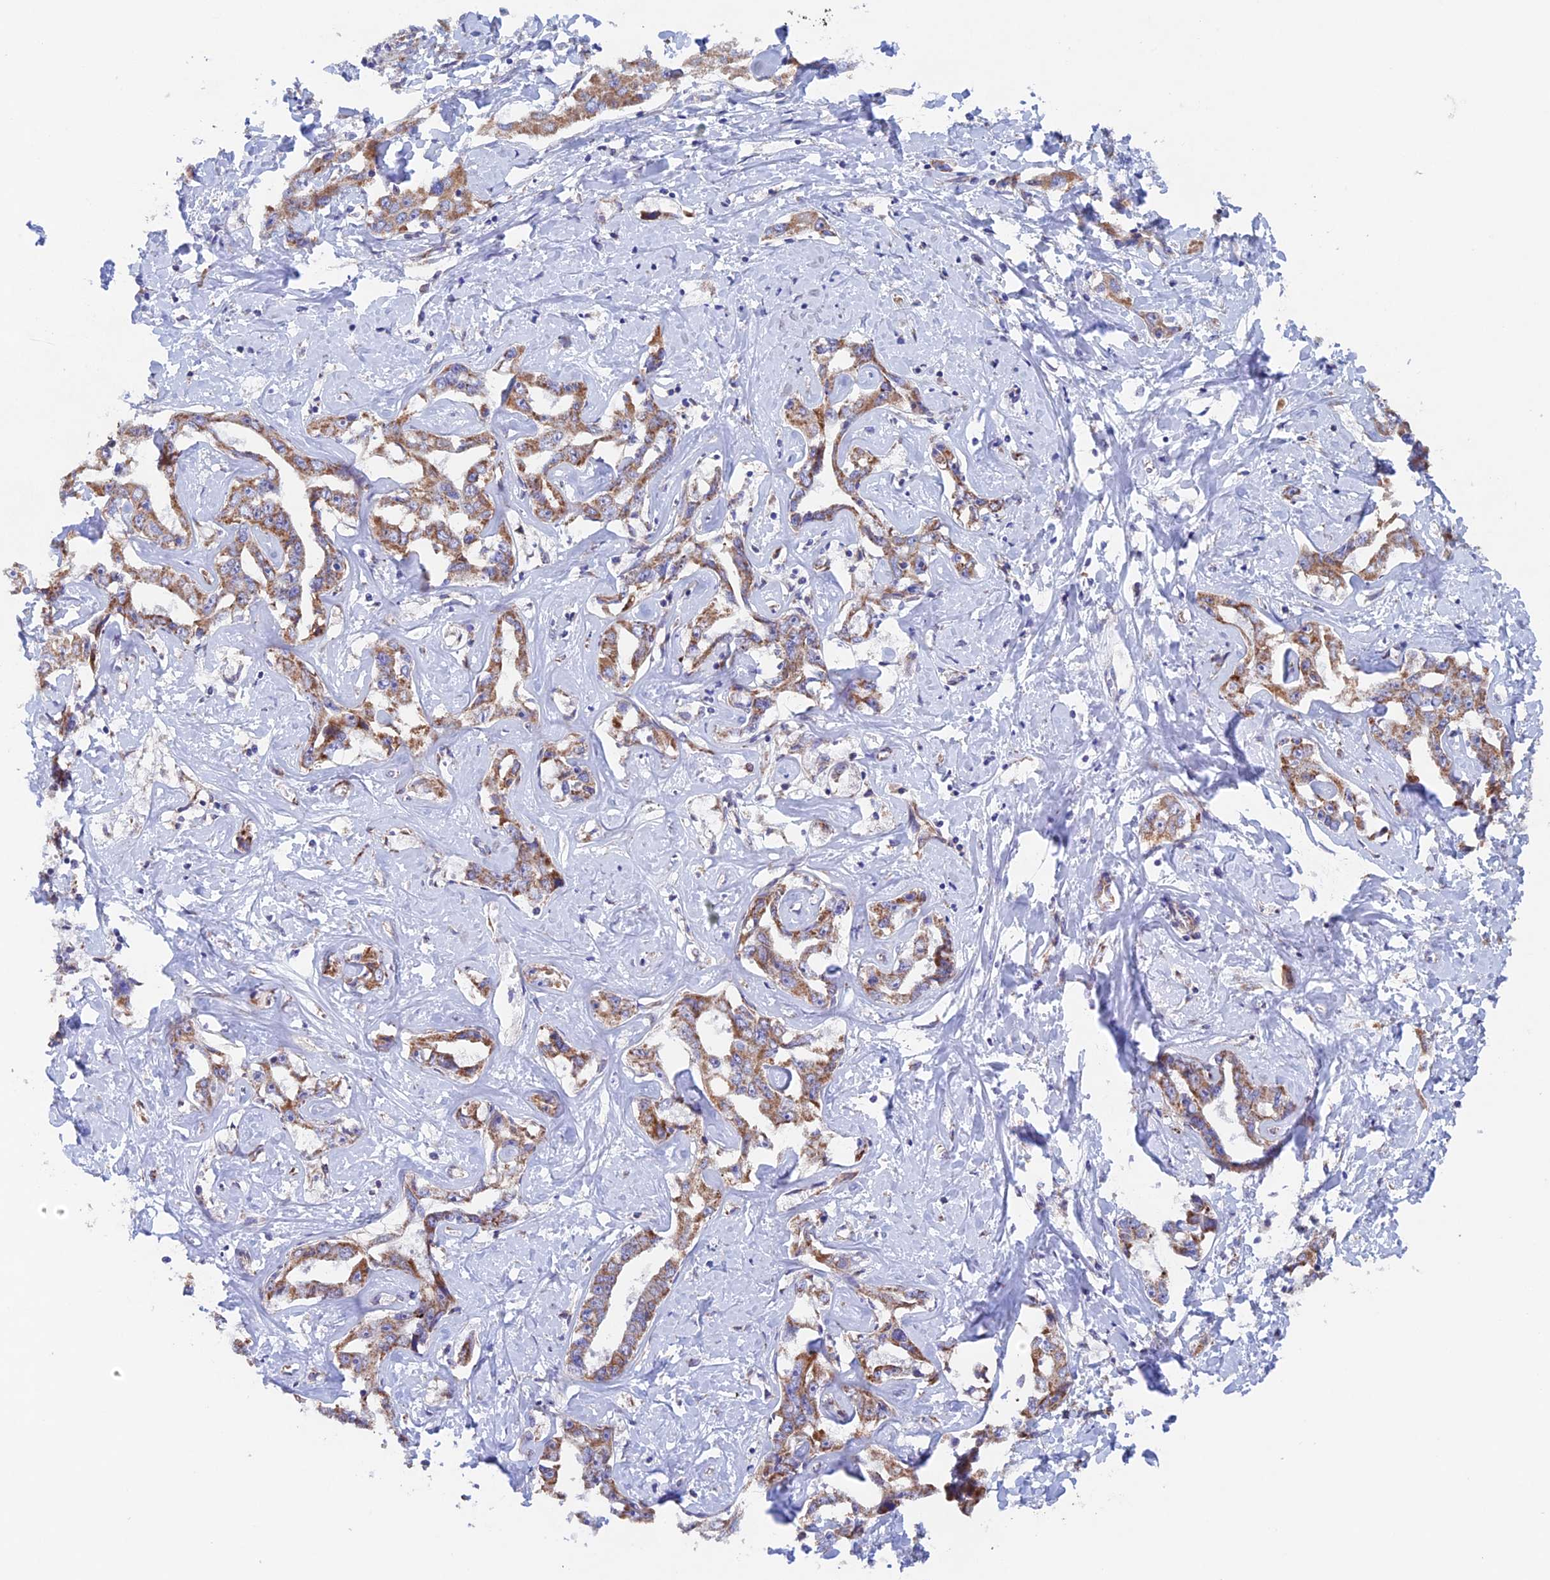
{"staining": {"intensity": "moderate", "quantity": ">75%", "location": "cytoplasmic/membranous"}, "tissue": "liver cancer", "cell_type": "Tumor cells", "image_type": "cancer", "snomed": [{"axis": "morphology", "description": "Cholangiocarcinoma"}, {"axis": "topography", "description": "Liver"}], "caption": "The immunohistochemical stain highlights moderate cytoplasmic/membranous expression in tumor cells of liver cancer tissue. (DAB (3,3'-diaminobenzidine) IHC with brightfield microscopy, high magnification).", "gene": "MRPL1", "patient": {"sex": "male", "age": 59}}